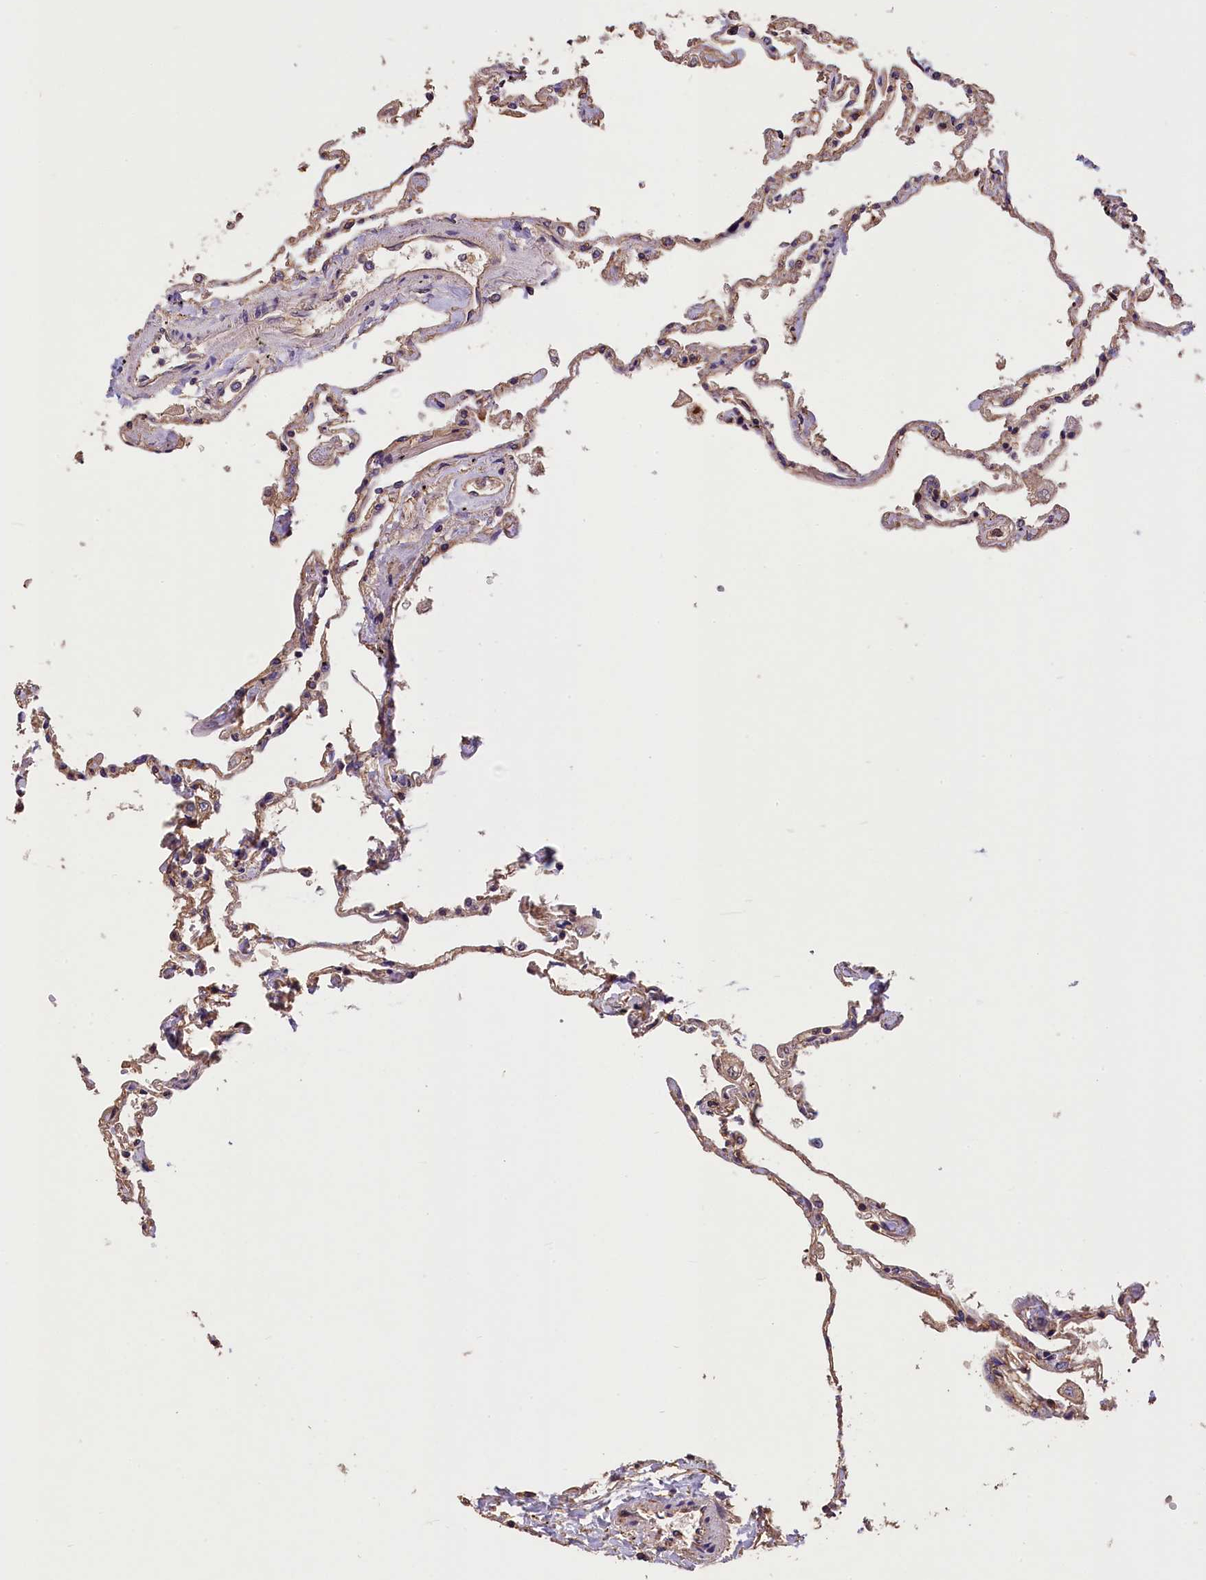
{"staining": {"intensity": "weak", "quantity": "25%-75%", "location": "cytoplasmic/membranous"}, "tissue": "lung", "cell_type": "Alveolar cells", "image_type": "normal", "snomed": [{"axis": "morphology", "description": "Normal tissue, NOS"}, {"axis": "topography", "description": "Lung"}], "caption": "Brown immunohistochemical staining in benign human lung shows weak cytoplasmic/membranous expression in approximately 25%-75% of alveolar cells. (Brightfield microscopy of DAB IHC at high magnification).", "gene": "ERMARD", "patient": {"sex": "female", "age": 67}}